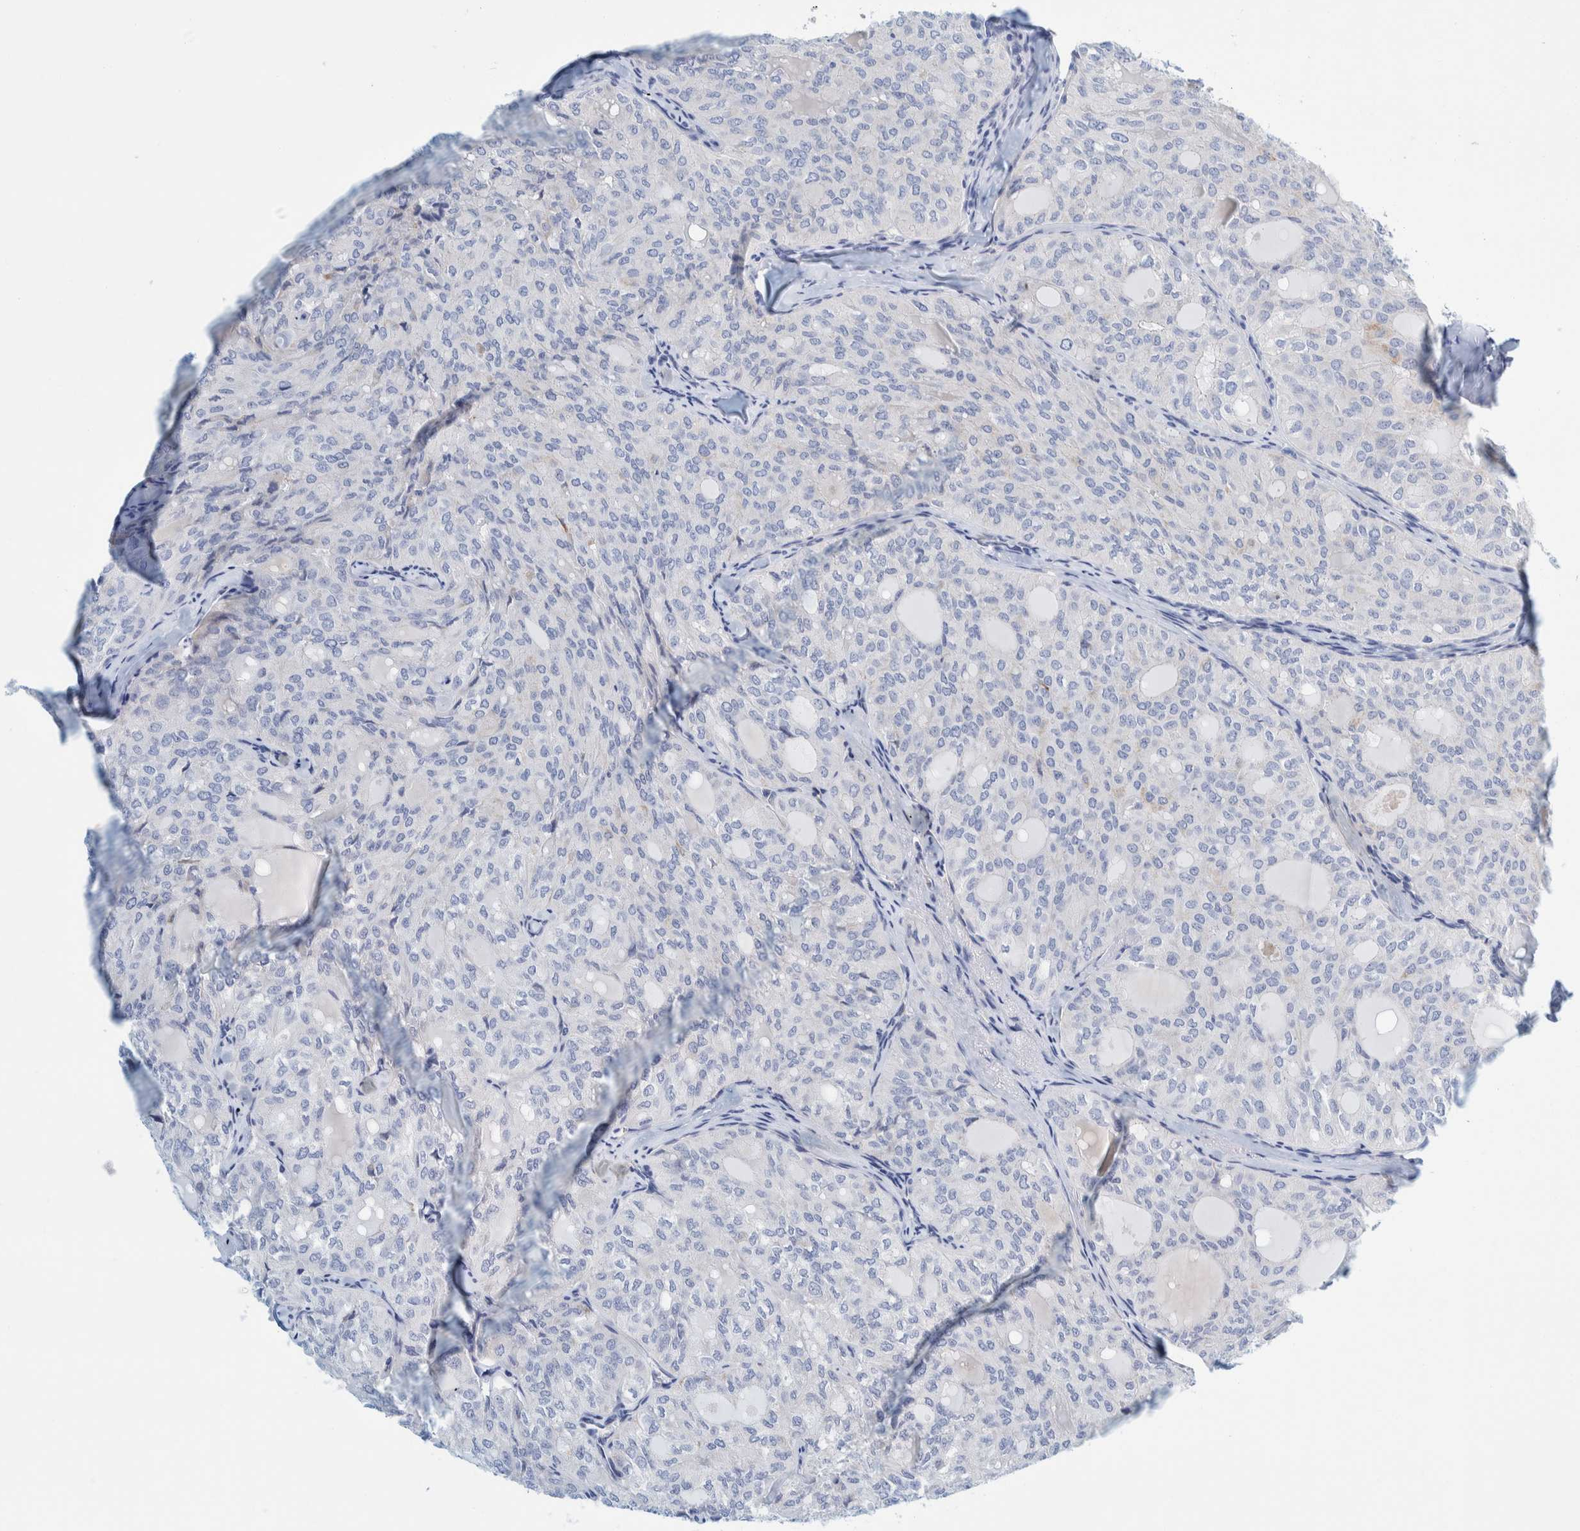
{"staining": {"intensity": "negative", "quantity": "none", "location": "none"}, "tissue": "thyroid cancer", "cell_type": "Tumor cells", "image_type": "cancer", "snomed": [{"axis": "morphology", "description": "Follicular adenoma carcinoma, NOS"}, {"axis": "topography", "description": "Thyroid gland"}], "caption": "IHC micrograph of neoplastic tissue: human follicular adenoma carcinoma (thyroid) stained with DAB (3,3'-diaminobenzidine) displays no significant protein positivity in tumor cells. Brightfield microscopy of immunohistochemistry stained with DAB (3,3'-diaminobenzidine) (brown) and hematoxylin (blue), captured at high magnification.", "gene": "MOG", "patient": {"sex": "male", "age": 75}}